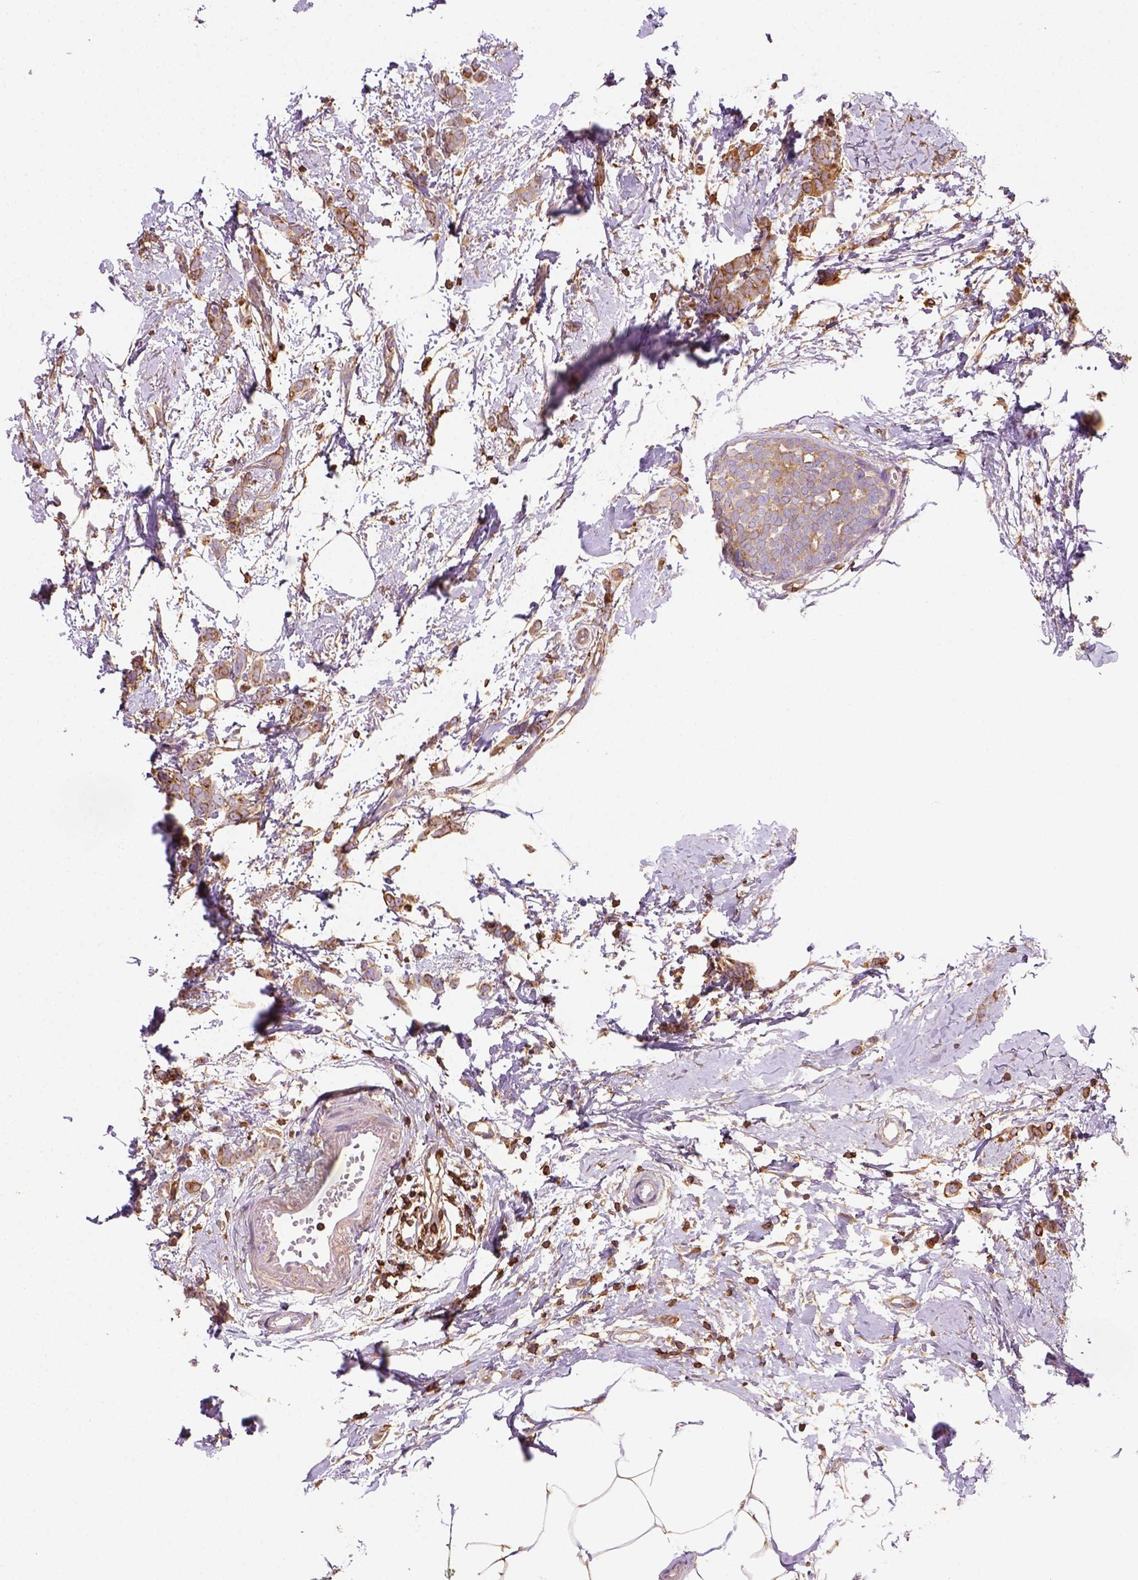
{"staining": {"intensity": "moderate", "quantity": ">75%", "location": "cytoplasmic/membranous"}, "tissue": "breast cancer", "cell_type": "Tumor cells", "image_type": "cancer", "snomed": [{"axis": "morphology", "description": "Duct carcinoma"}, {"axis": "topography", "description": "Breast"}], "caption": "Protein staining of breast cancer tissue displays moderate cytoplasmic/membranous positivity in about >75% of tumor cells. (IHC, brightfield microscopy, high magnification).", "gene": "GPRC5D", "patient": {"sex": "female", "age": 40}}